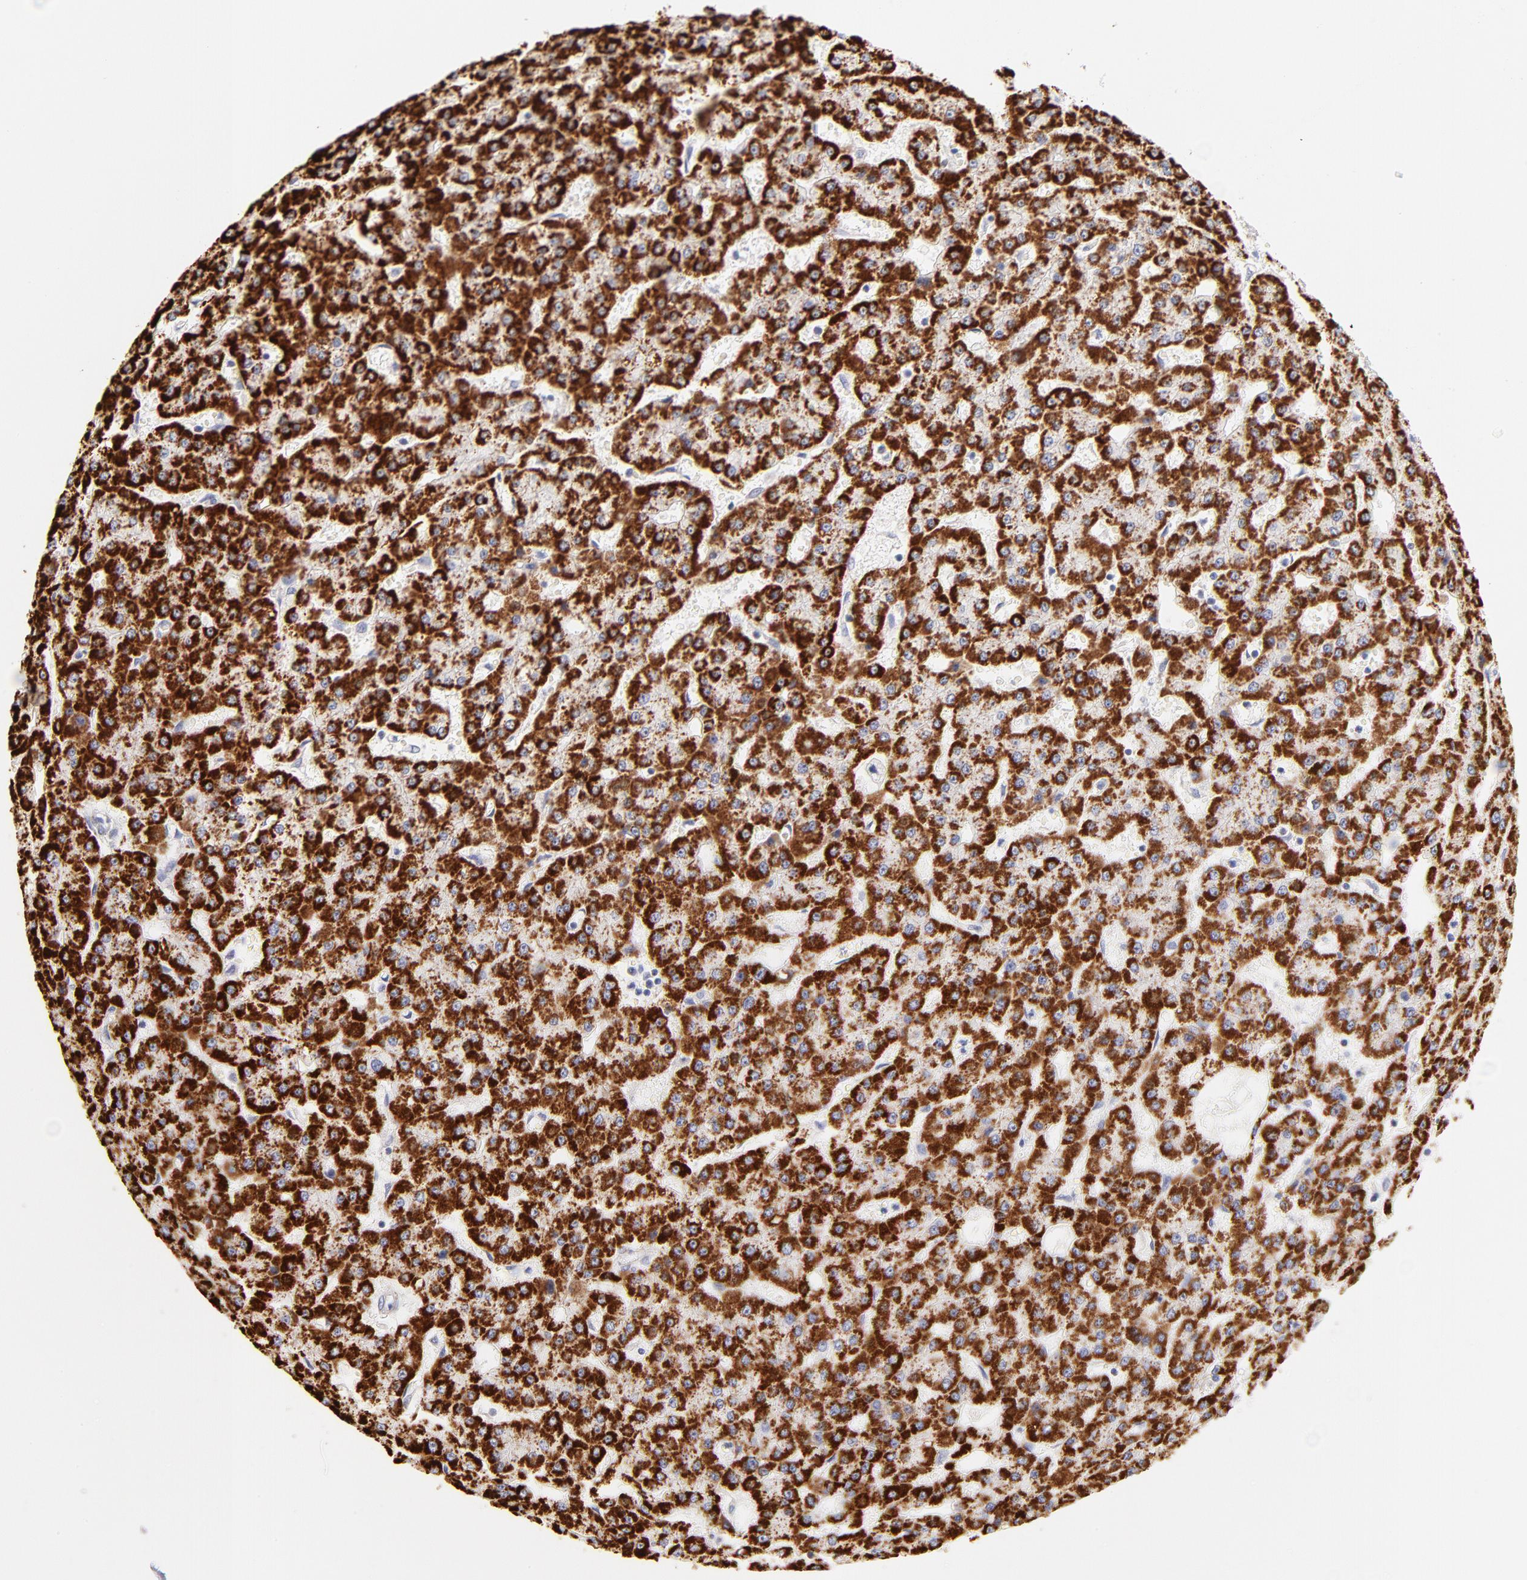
{"staining": {"intensity": "strong", "quantity": ">75%", "location": "cytoplasmic/membranous"}, "tissue": "liver cancer", "cell_type": "Tumor cells", "image_type": "cancer", "snomed": [{"axis": "morphology", "description": "Carcinoma, Hepatocellular, NOS"}, {"axis": "topography", "description": "Liver"}], "caption": "Immunohistochemistry (IHC) of liver cancer (hepatocellular carcinoma) displays high levels of strong cytoplasmic/membranous positivity in about >75% of tumor cells. (Stains: DAB (3,3'-diaminobenzidine) in brown, nuclei in blue, Microscopy: brightfield microscopy at high magnification).", "gene": "AIFM1", "patient": {"sex": "male", "age": 47}}